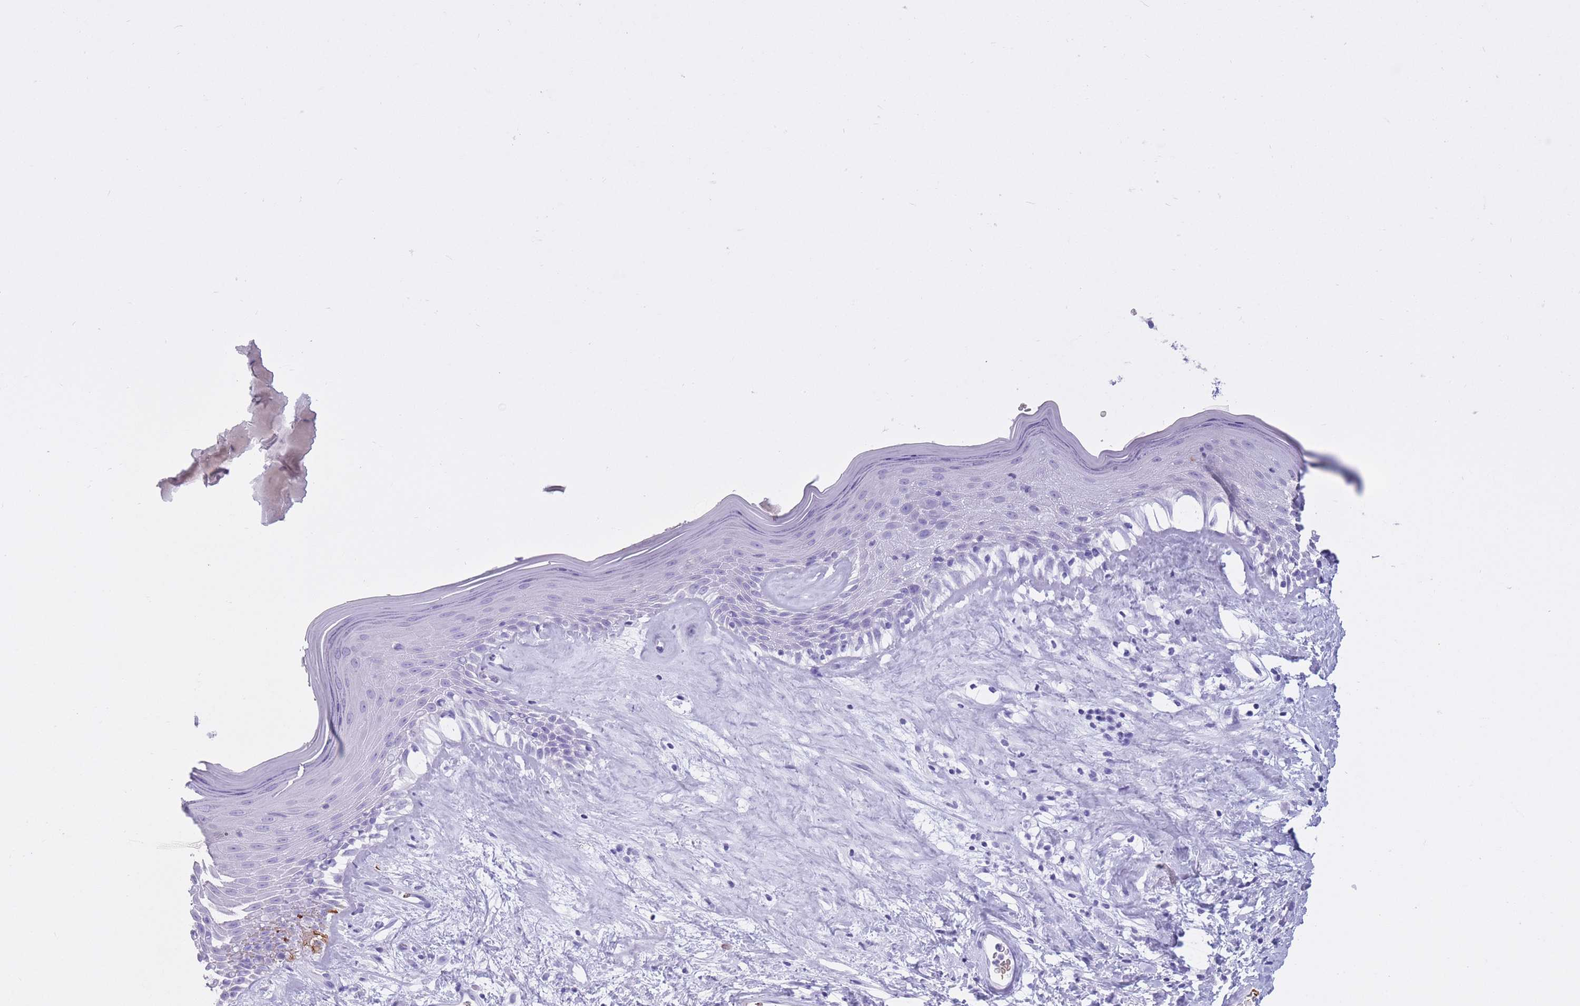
{"staining": {"intensity": "negative", "quantity": "none", "location": "none"}, "tissue": "skin", "cell_type": "Epidermal cells", "image_type": "normal", "snomed": [{"axis": "morphology", "description": "Normal tissue, NOS"}, {"axis": "morphology", "description": "Inflammation, NOS"}, {"axis": "topography", "description": "Vulva"}], "caption": "DAB (3,3'-diaminobenzidine) immunohistochemical staining of benign skin displays no significant expression in epidermal cells.", "gene": "OR7C1", "patient": {"sex": "female", "age": 86}}